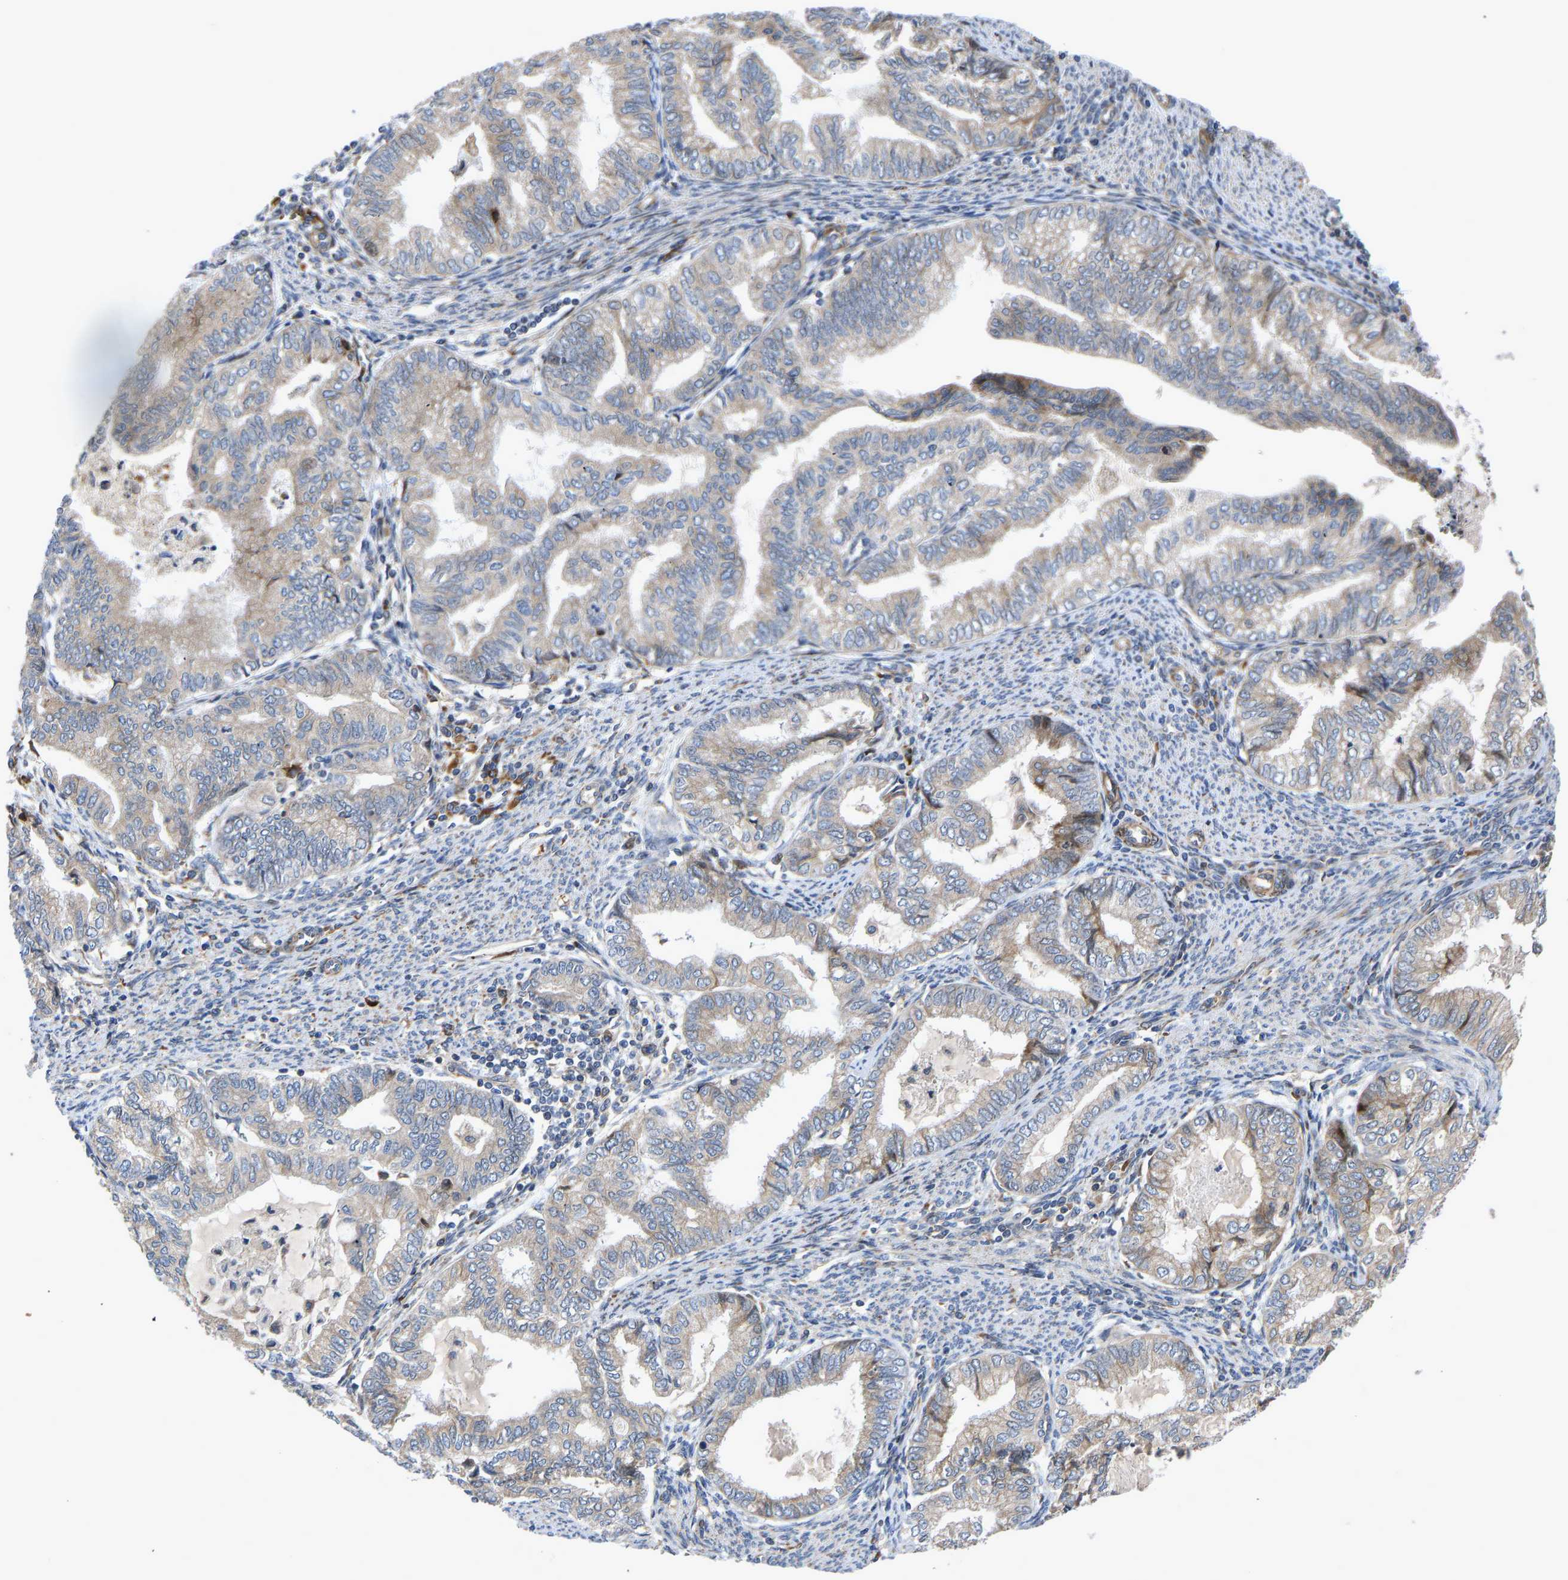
{"staining": {"intensity": "weak", "quantity": "<25%", "location": "cytoplasmic/membranous"}, "tissue": "endometrial cancer", "cell_type": "Tumor cells", "image_type": "cancer", "snomed": [{"axis": "morphology", "description": "Adenocarcinoma, NOS"}, {"axis": "topography", "description": "Endometrium"}], "caption": "High power microscopy histopathology image of an immunohistochemistry histopathology image of adenocarcinoma (endometrial), revealing no significant staining in tumor cells. (Stains: DAB IHC with hematoxylin counter stain, Microscopy: brightfield microscopy at high magnification).", "gene": "TMEM38B", "patient": {"sex": "female", "age": 79}}